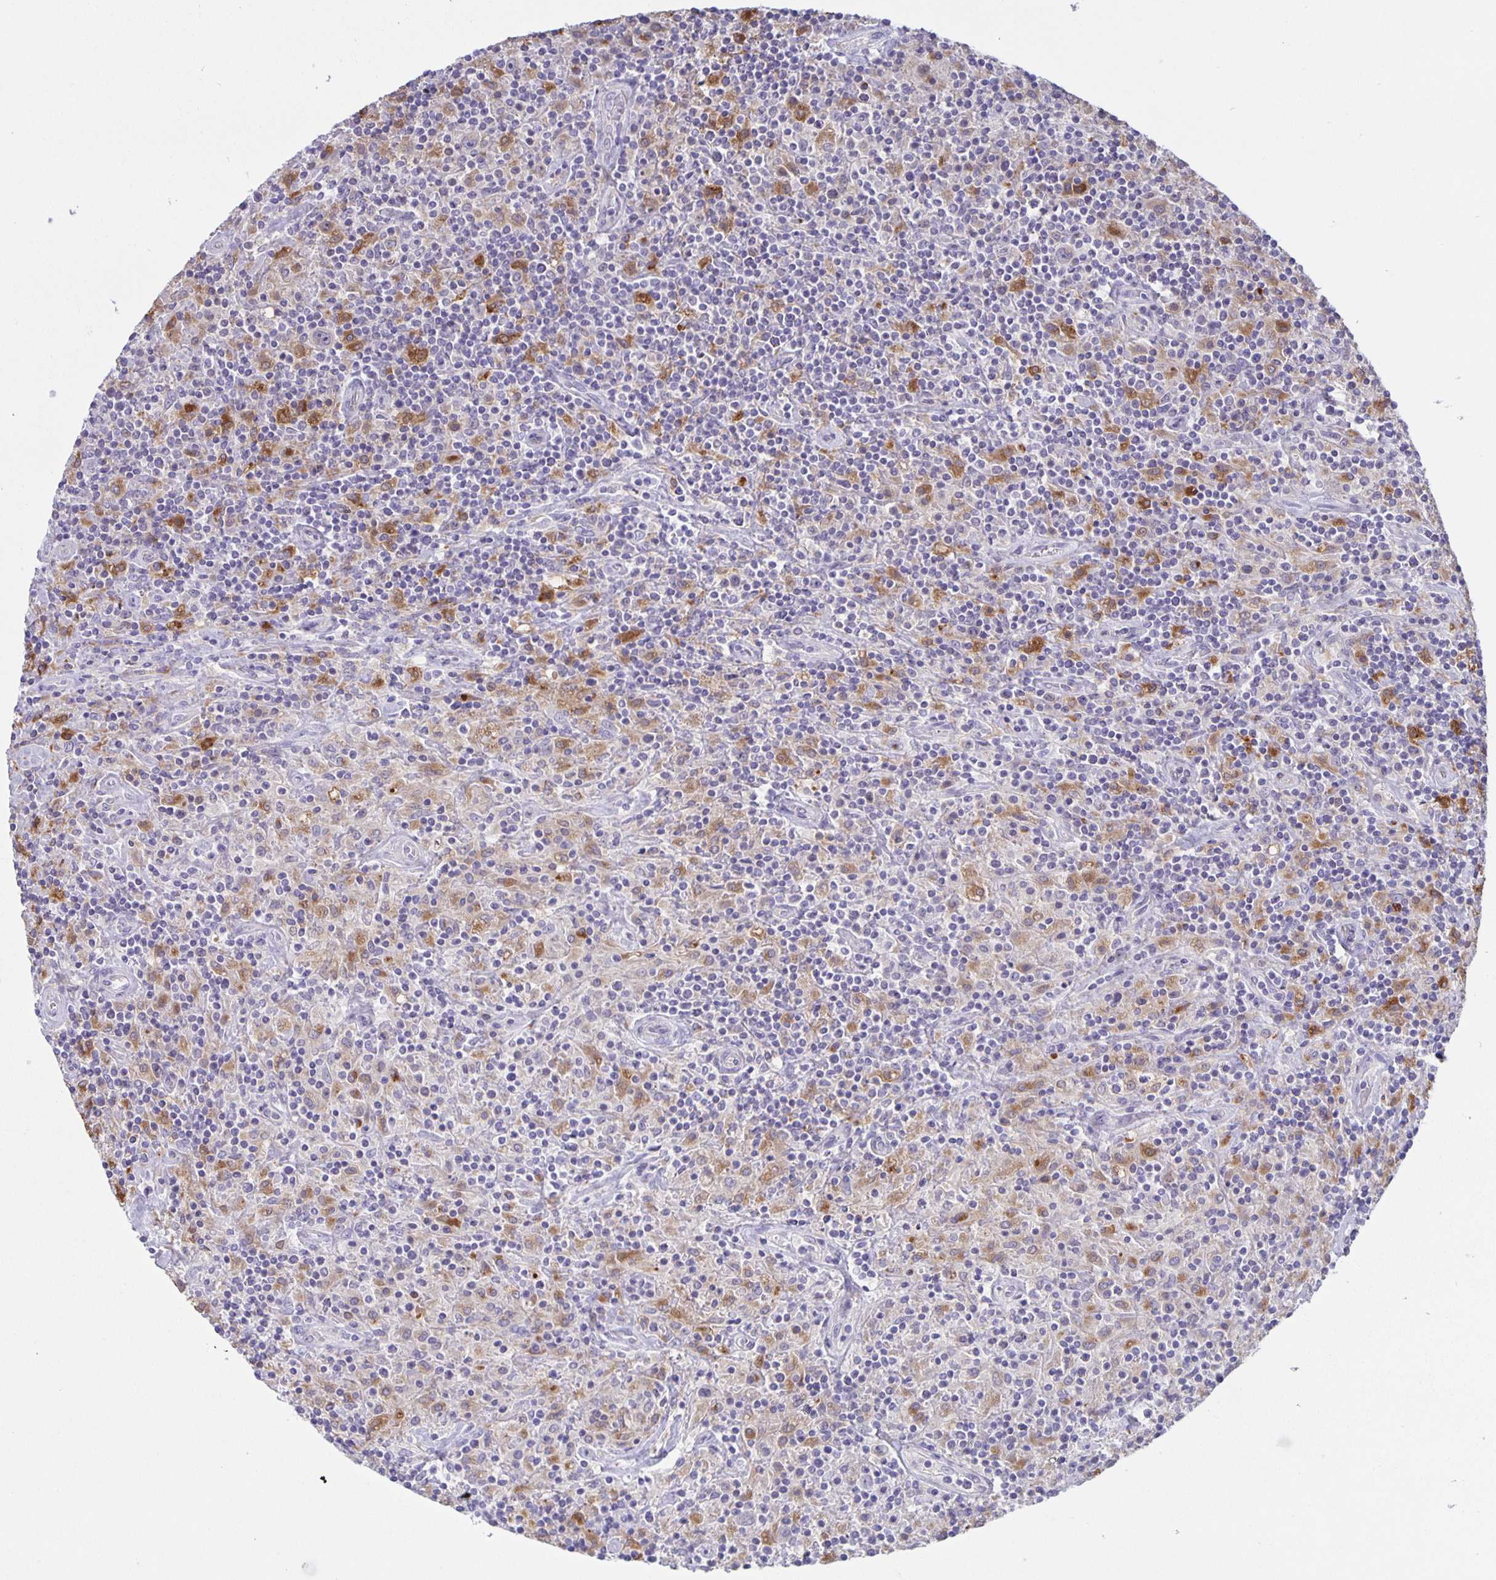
{"staining": {"intensity": "negative", "quantity": "none", "location": "none"}, "tissue": "lymphoma", "cell_type": "Tumor cells", "image_type": "cancer", "snomed": [{"axis": "morphology", "description": "Hodgkin's disease, NOS"}, {"axis": "topography", "description": "Lymph node"}], "caption": "This photomicrograph is of Hodgkin's disease stained with immunohistochemistry to label a protein in brown with the nuclei are counter-stained blue. There is no positivity in tumor cells.", "gene": "LIPA", "patient": {"sex": "male", "age": 70}}